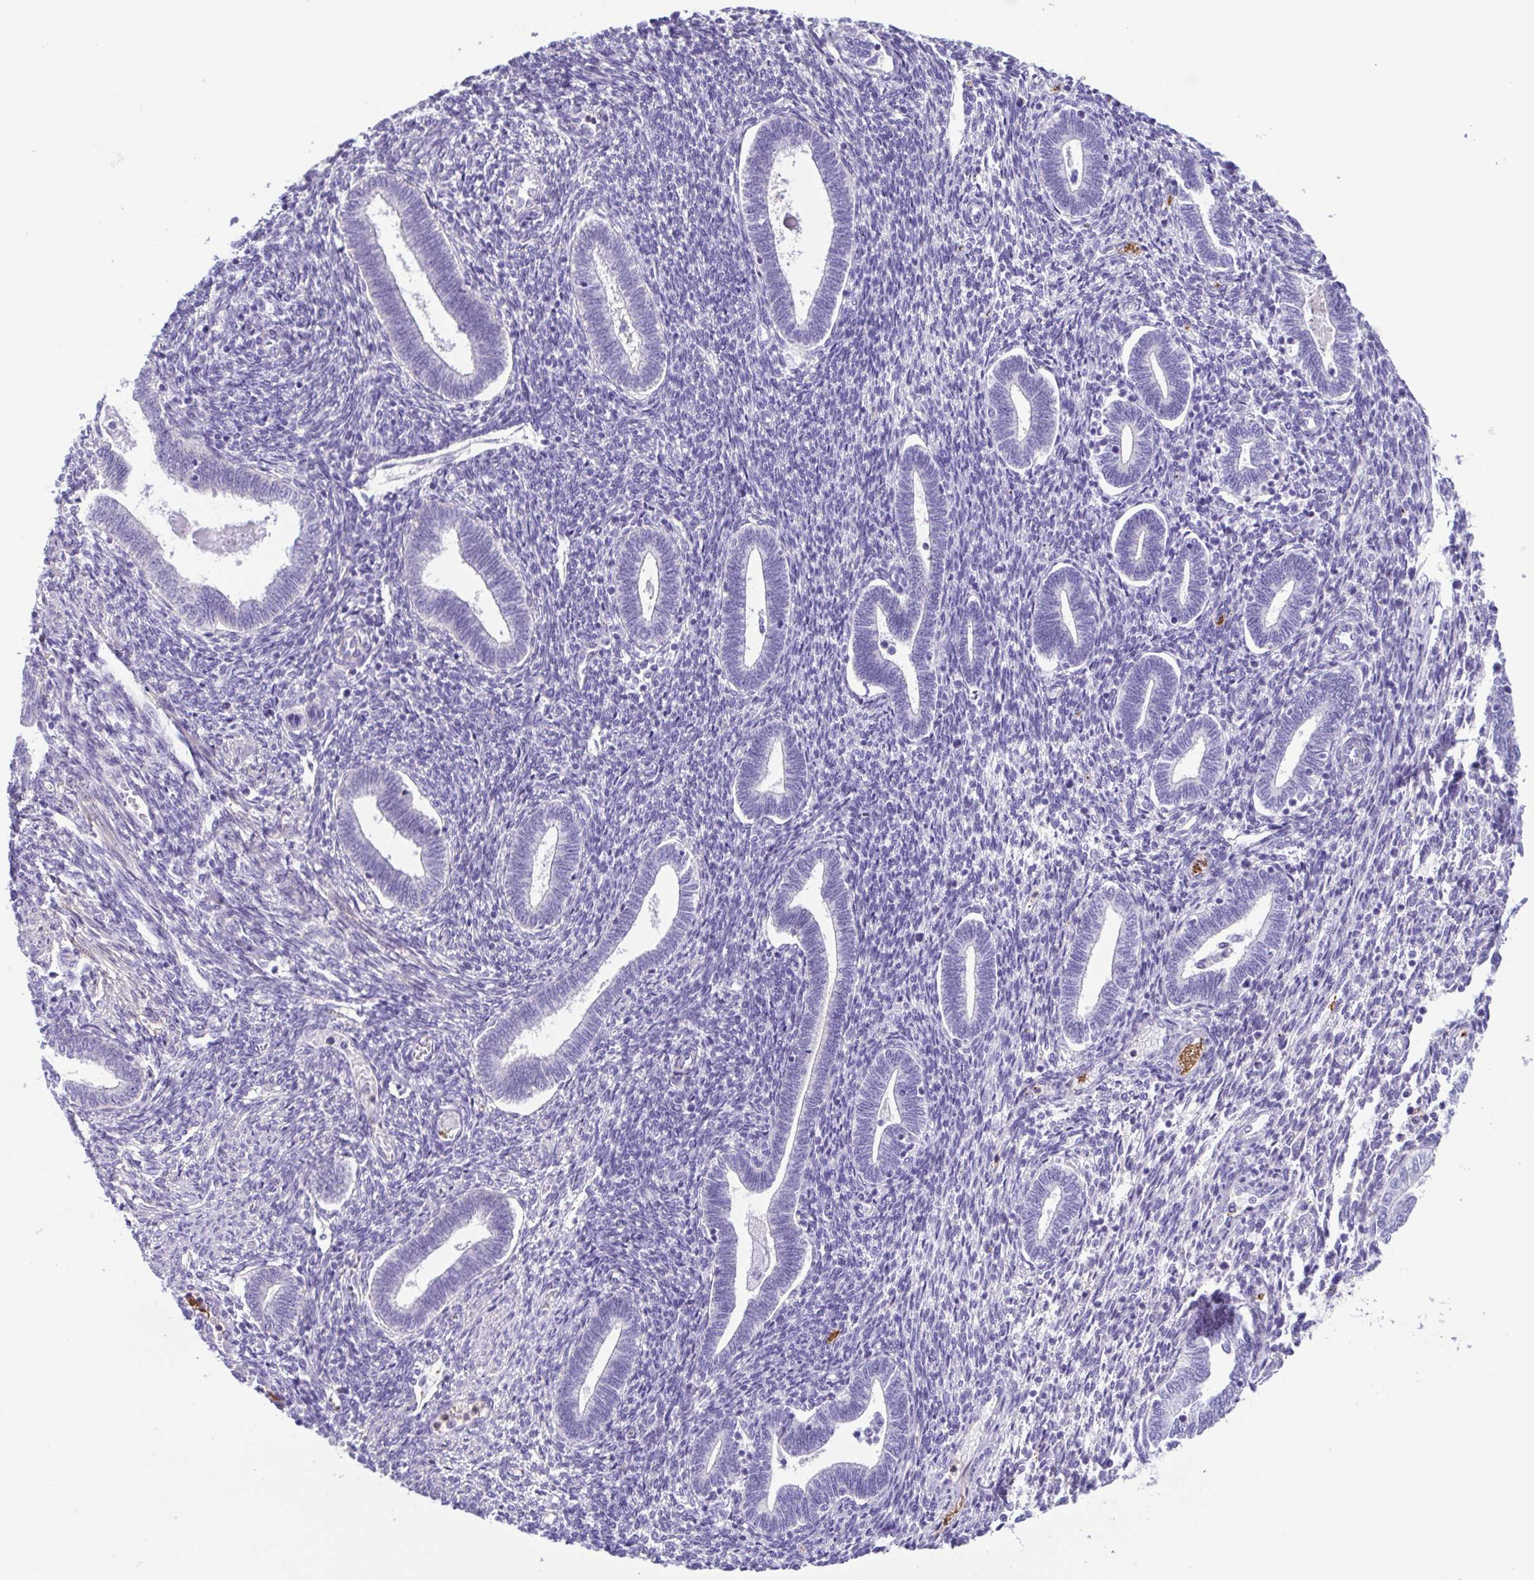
{"staining": {"intensity": "negative", "quantity": "none", "location": "none"}, "tissue": "endometrium", "cell_type": "Cells in endometrial stroma", "image_type": "normal", "snomed": [{"axis": "morphology", "description": "Normal tissue, NOS"}, {"axis": "topography", "description": "Endometrium"}], "caption": "The immunohistochemistry (IHC) image has no significant expression in cells in endometrial stroma of endometrium. (Brightfield microscopy of DAB (3,3'-diaminobenzidine) IHC at high magnification).", "gene": "CYP11B1", "patient": {"sex": "female", "age": 42}}